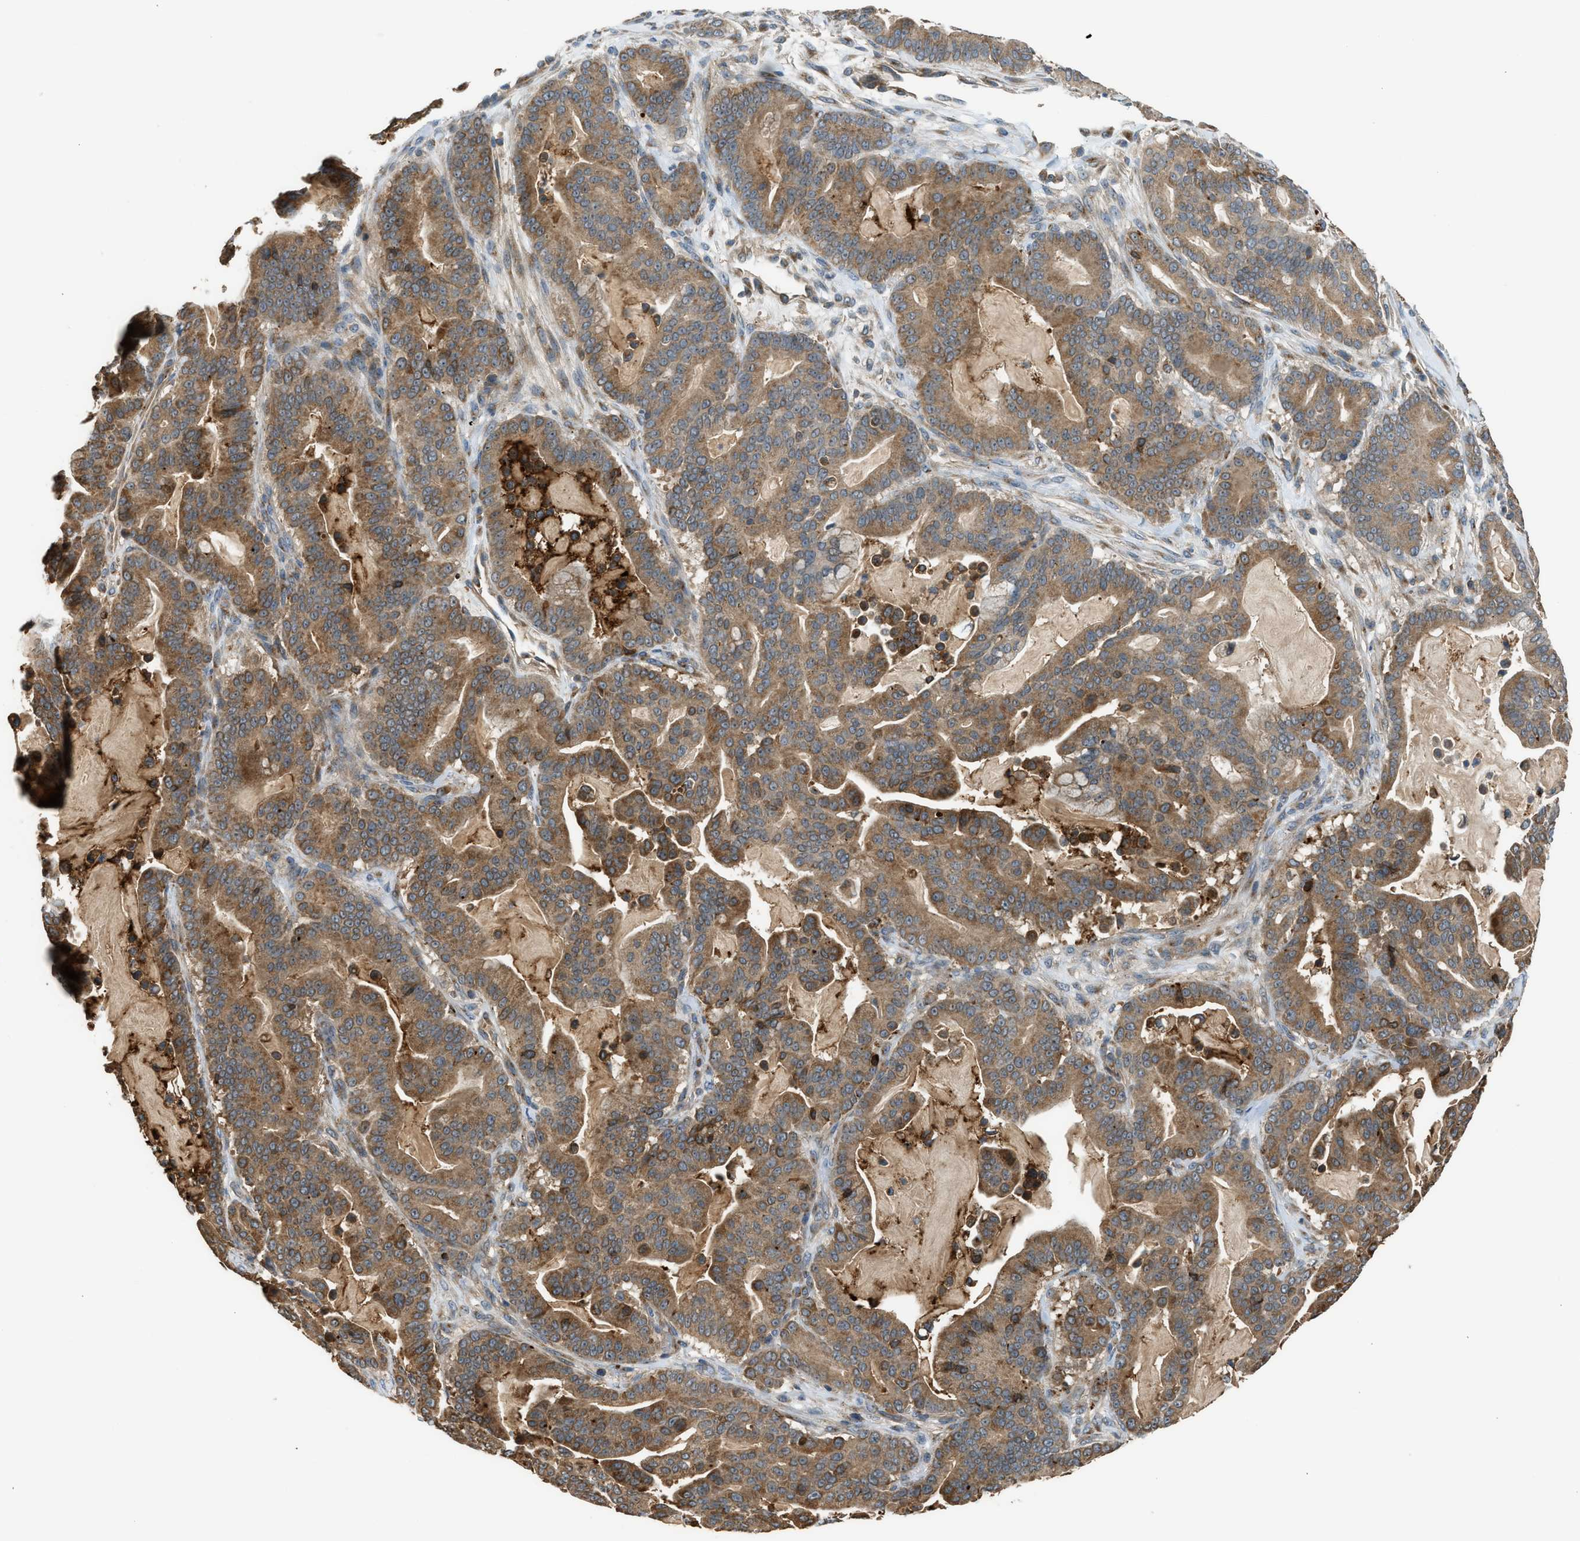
{"staining": {"intensity": "moderate", "quantity": ">75%", "location": "cytoplasmic/membranous"}, "tissue": "pancreatic cancer", "cell_type": "Tumor cells", "image_type": "cancer", "snomed": [{"axis": "morphology", "description": "Adenocarcinoma, NOS"}, {"axis": "topography", "description": "Pancreas"}], "caption": "IHC micrograph of neoplastic tissue: pancreatic adenocarcinoma stained using immunohistochemistry (IHC) shows medium levels of moderate protein expression localized specifically in the cytoplasmic/membranous of tumor cells, appearing as a cytoplasmic/membranous brown color.", "gene": "STARD3", "patient": {"sex": "male", "age": 63}}